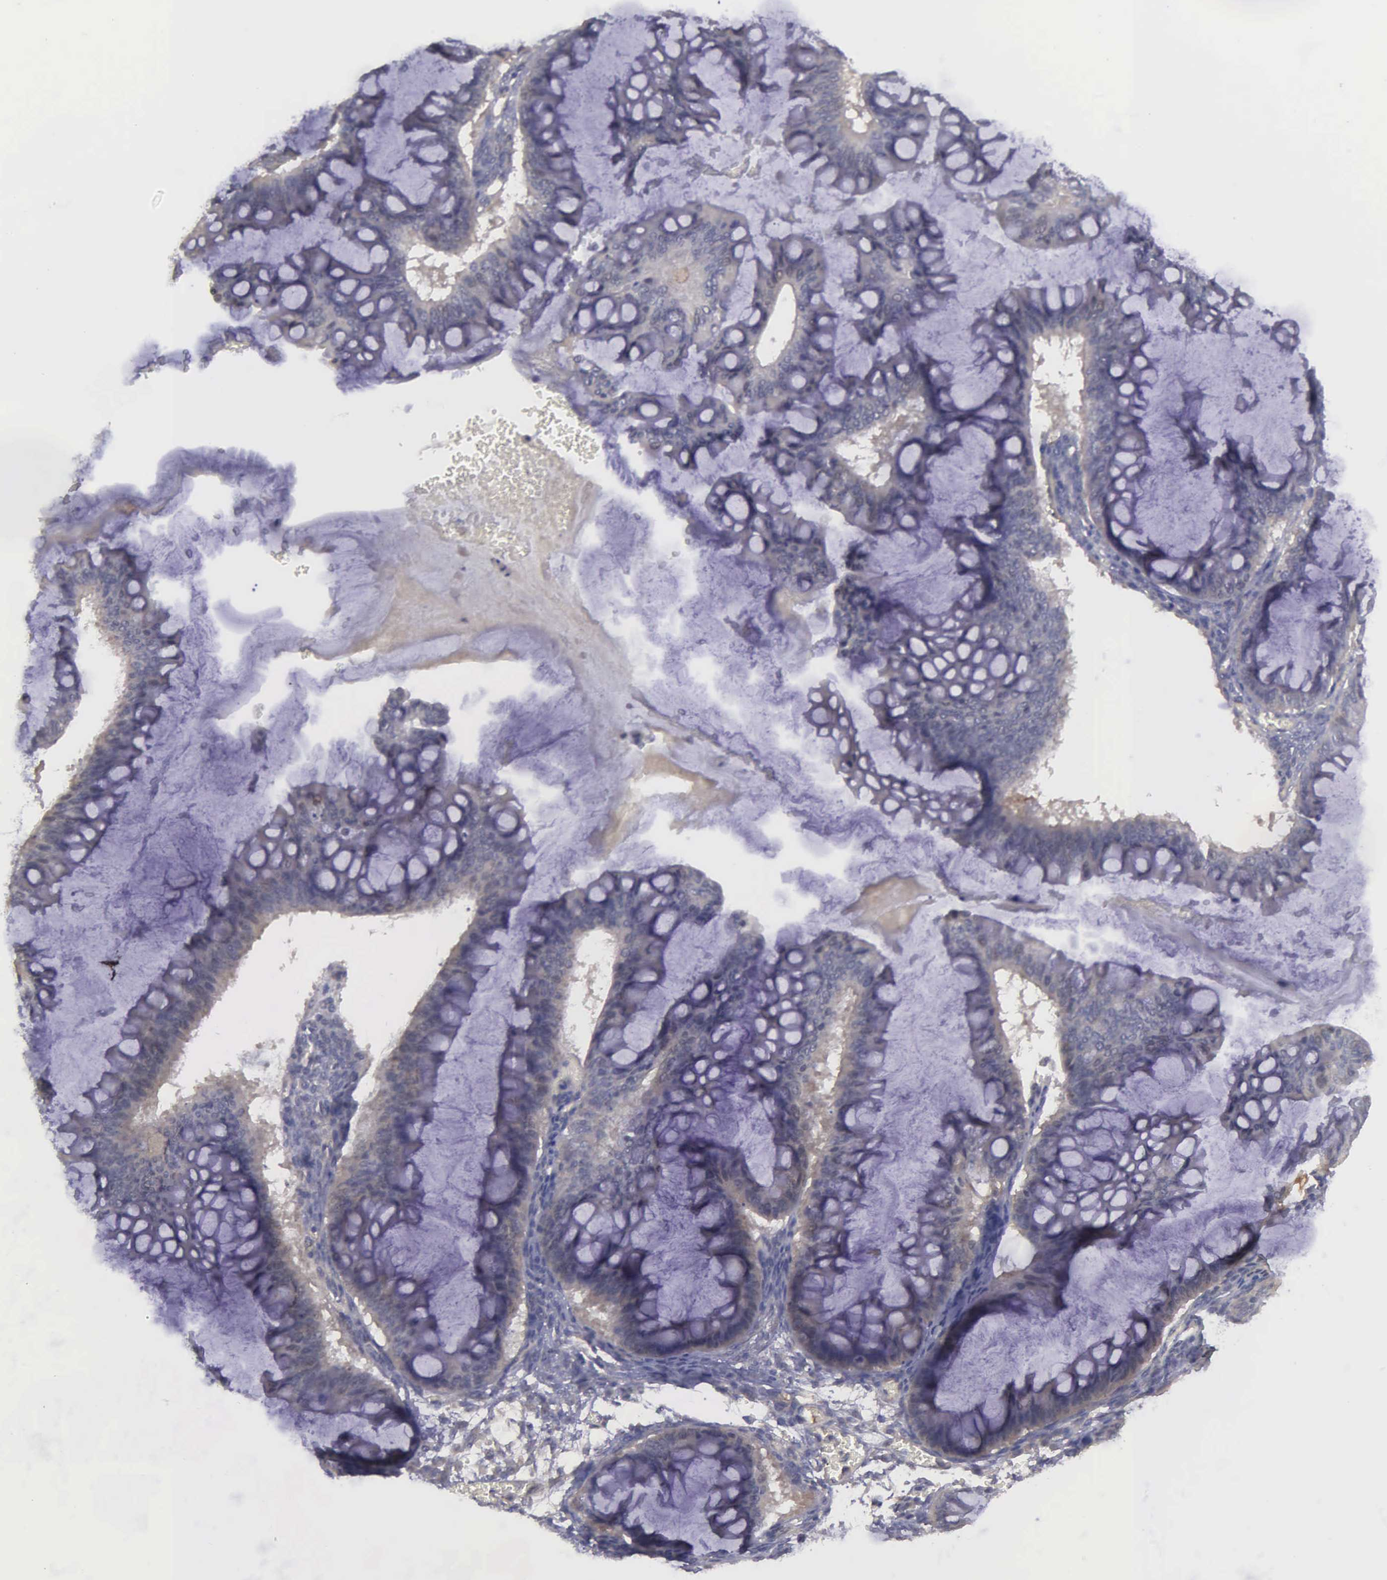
{"staining": {"intensity": "negative", "quantity": "none", "location": "none"}, "tissue": "ovarian cancer", "cell_type": "Tumor cells", "image_type": "cancer", "snomed": [{"axis": "morphology", "description": "Cystadenocarcinoma, mucinous, NOS"}, {"axis": "topography", "description": "Ovary"}], "caption": "This is a photomicrograph of immunohistochemistry (IHC) staining of mucinous cystadenocarcinoma (ovarian), which shows no positivity in tumor cells.", "gene": "RTL10", "patient": {"sex": "female", "age": 73}}